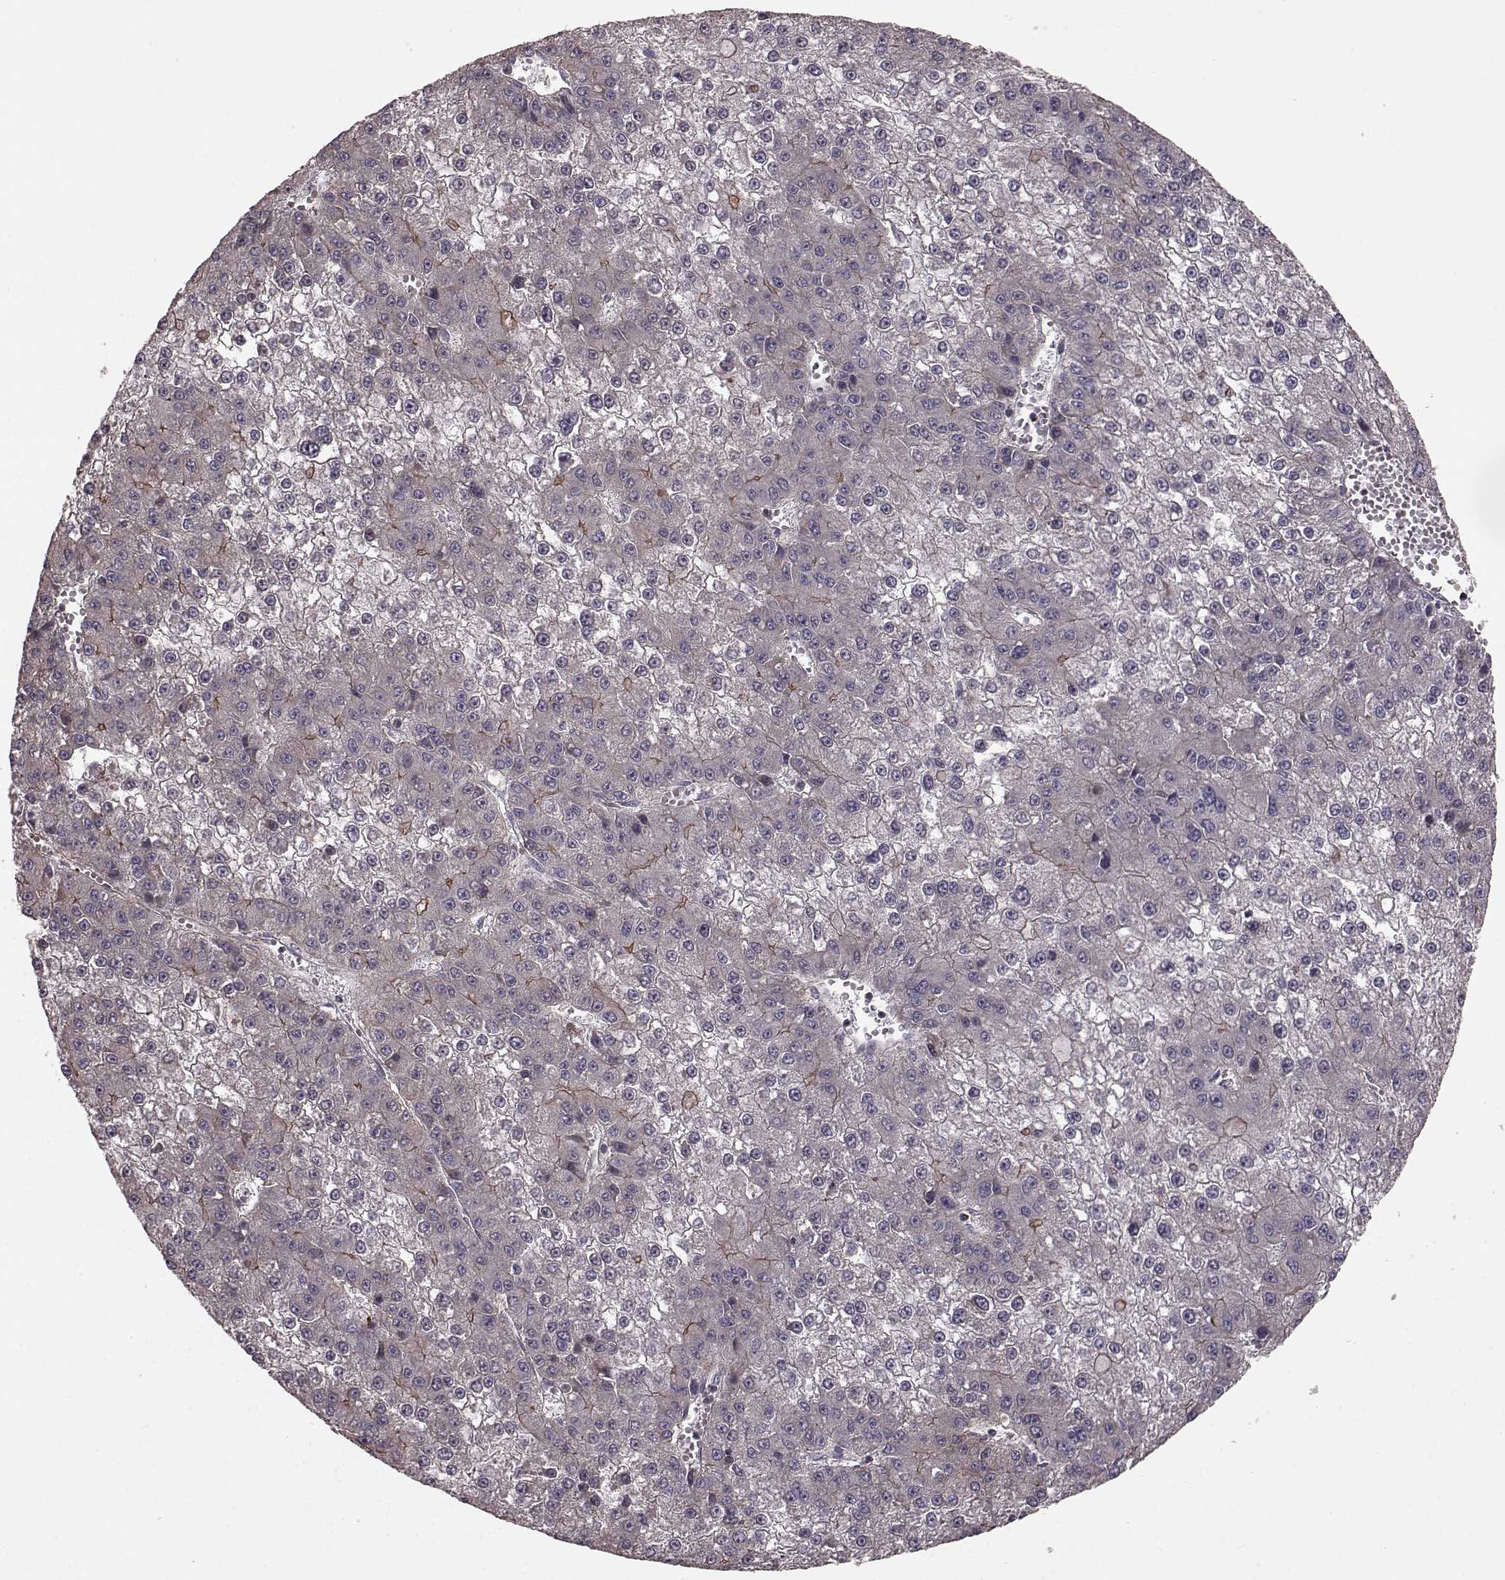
{"staining": {"intensity": "weak", "quantity": "<25%", "location": "cytoplasmic/membranous"}, "tissue": "liver cancer", "cell_type": "Tumor cells", "image_type": "cancer", "snomed": [{"axis": "morphology", "description": "Carcinoma, Hepatocellular, NOS"}, {"axis": "topography", "description": "Liver"}], "caption": "Liver cancer (hepatocellular carcinoma) was stained to show a protein in brown. There is no significant positivity in tumor cells. (DAB (3,3'-diaminobenzidine) immunohistochemistry, high magnification).", "gene": "SLC22A18", "patient": {"sex": "female", "age": 73}}